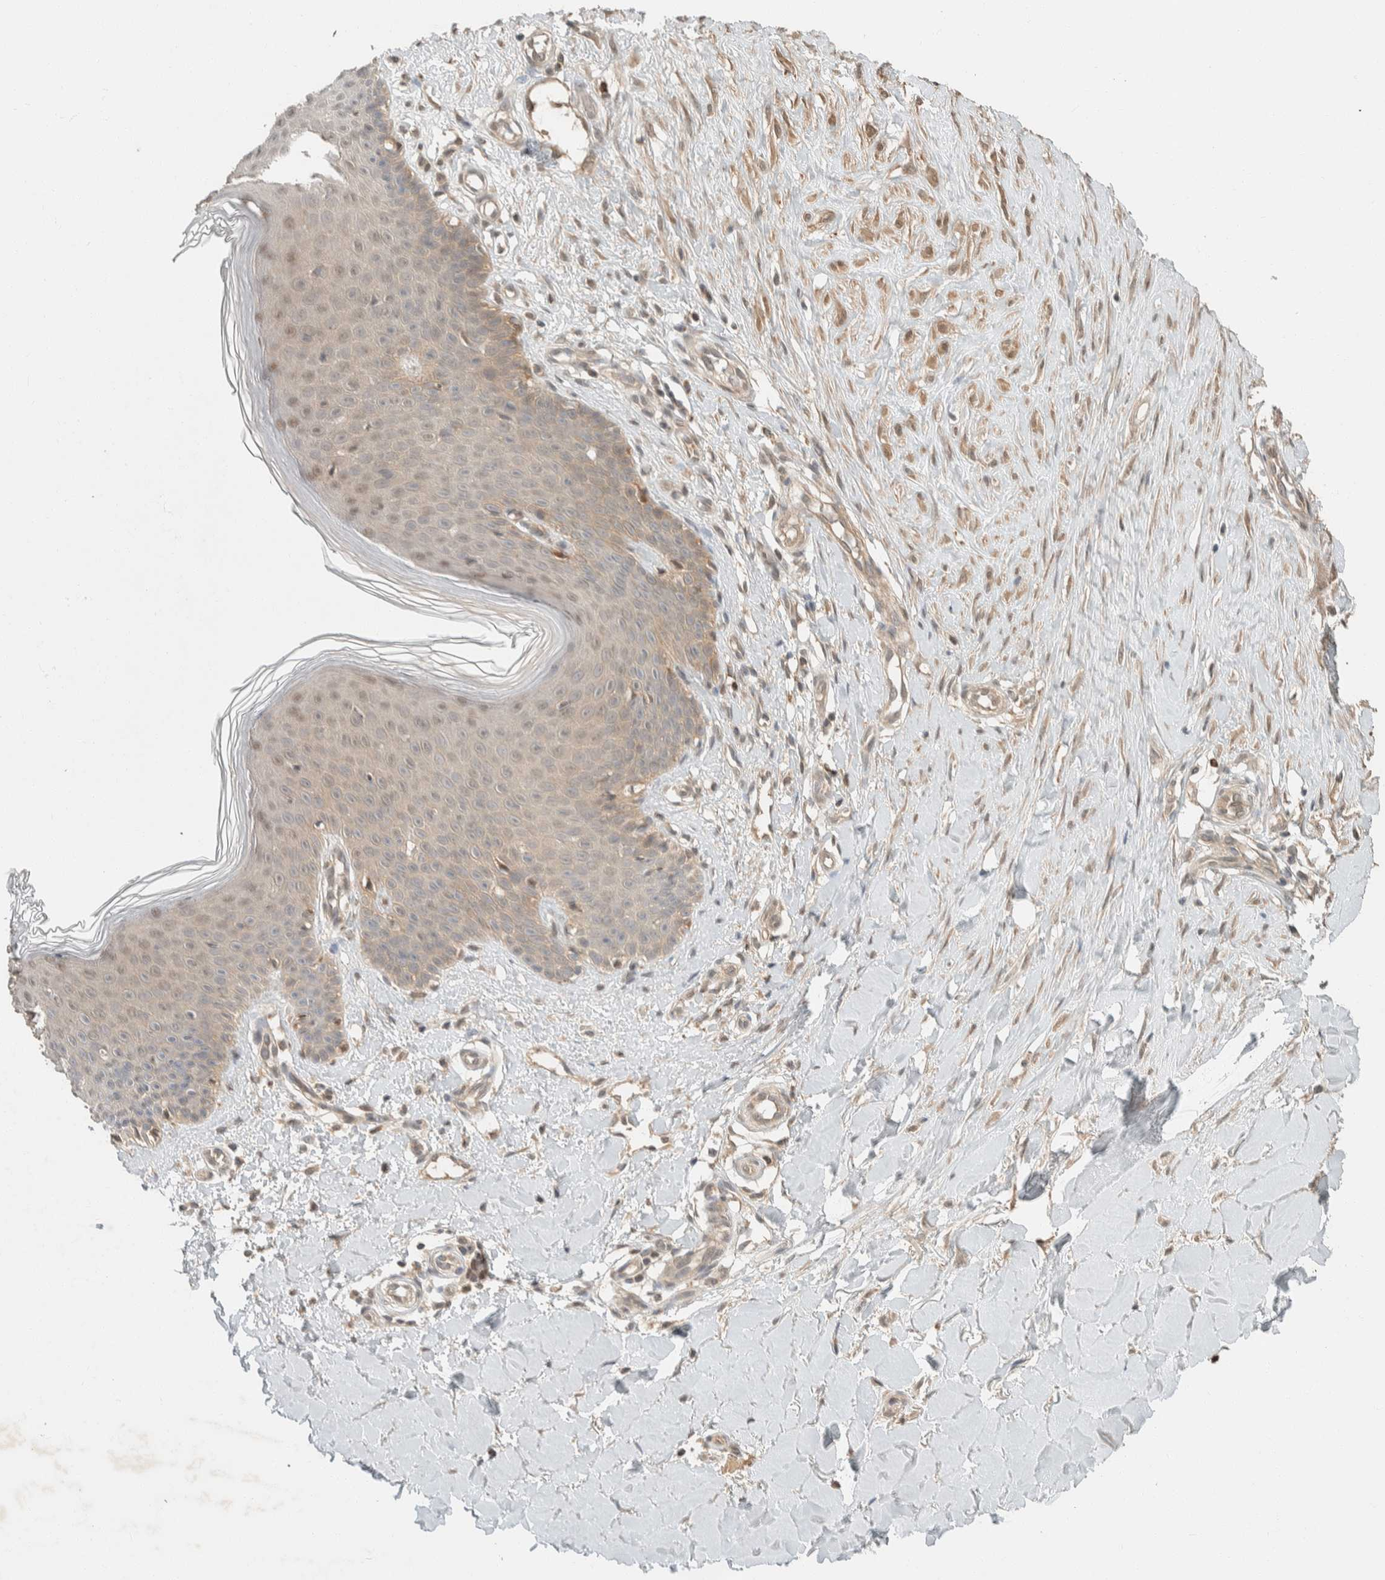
{"staining": {"intensity": "weak", "quantity": ">75%", "location": "cytoplasmic/membranous"}, "tissue": "skin", "cell_type": "Fibroblasts", "image_type": "normal", "snomed": [{"axis": "morphology", "description": "Normal tissue, NOS"}, {"axis": "topography", "description": "Skin"}], "caption": "Fibroblasts exhibit low levels of weak cytoplasmic/membranous positivity in approximately >75% of cells in benign skin. The staining was performed using DAB to visualize the protein expression in brown, while the nuclei were stained in blue with hematoxylin (Magnification: 20x).", "gene": "ZNF567", "patient": {"sex": "male", "age": 41}}